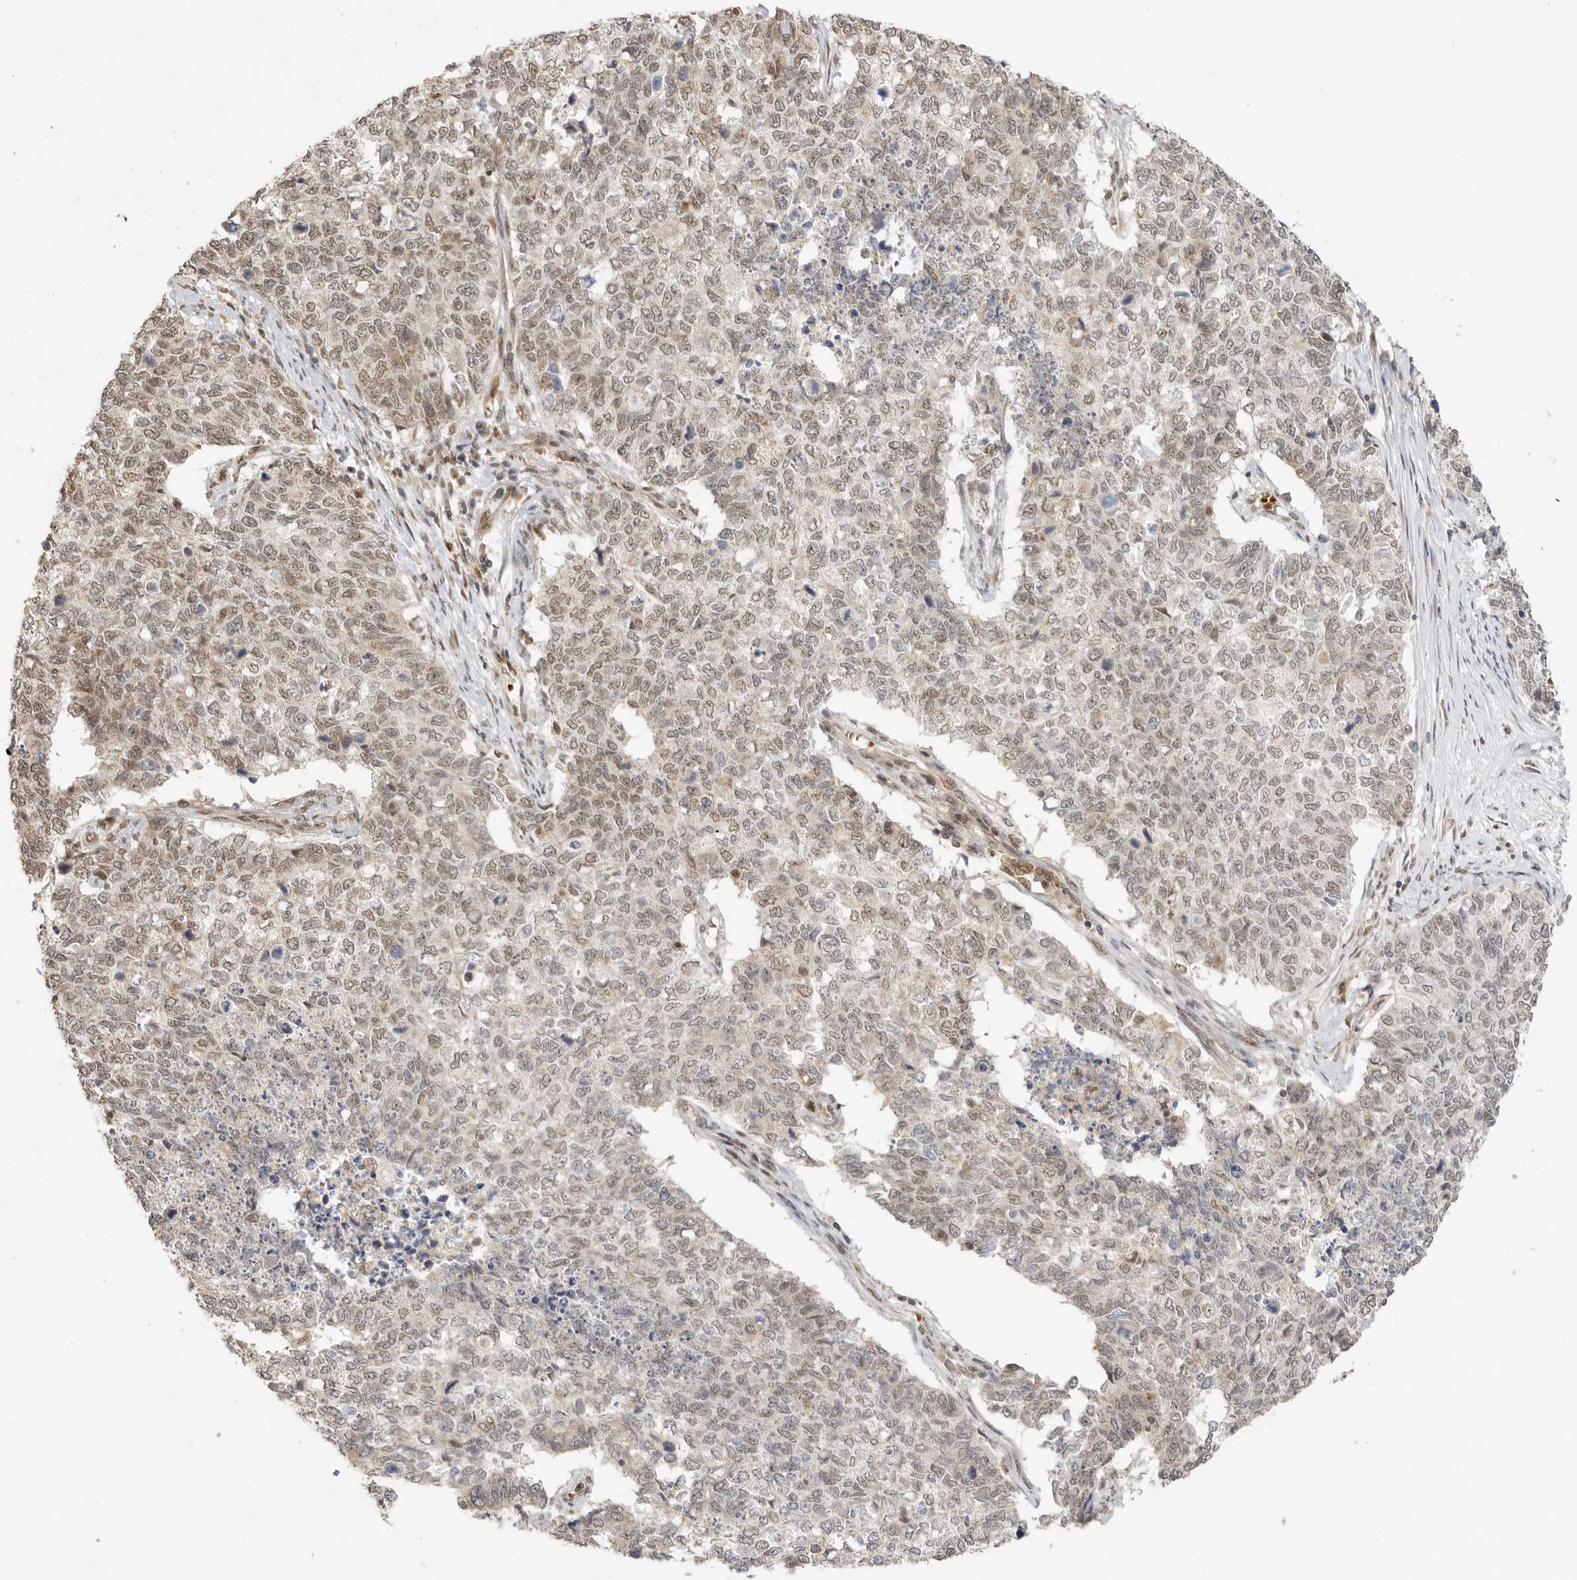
{"staining": {"intensity": "weak", "quantity": "25%-75%", "location": "cytoplasmic/membranous,nuclear"}, "tissue": "cervical cancer", "cell_type": "Tumor cells", "image_type": "cancer", "snomed": [{"axis": "morphology", "description": "Squamous cell carcinoma, NOS"}, {"axis": "topography", "description": "Cervix"}], "caption": "Immunohistochemical staining of cervical cancer exhibits low levels of weak cytoplasmic/membranous and nuclear staining in approximately 25%-75% of tumor cells.", "gene": "ALKAL1", "patient": {"sex": "female", "age": 63}}